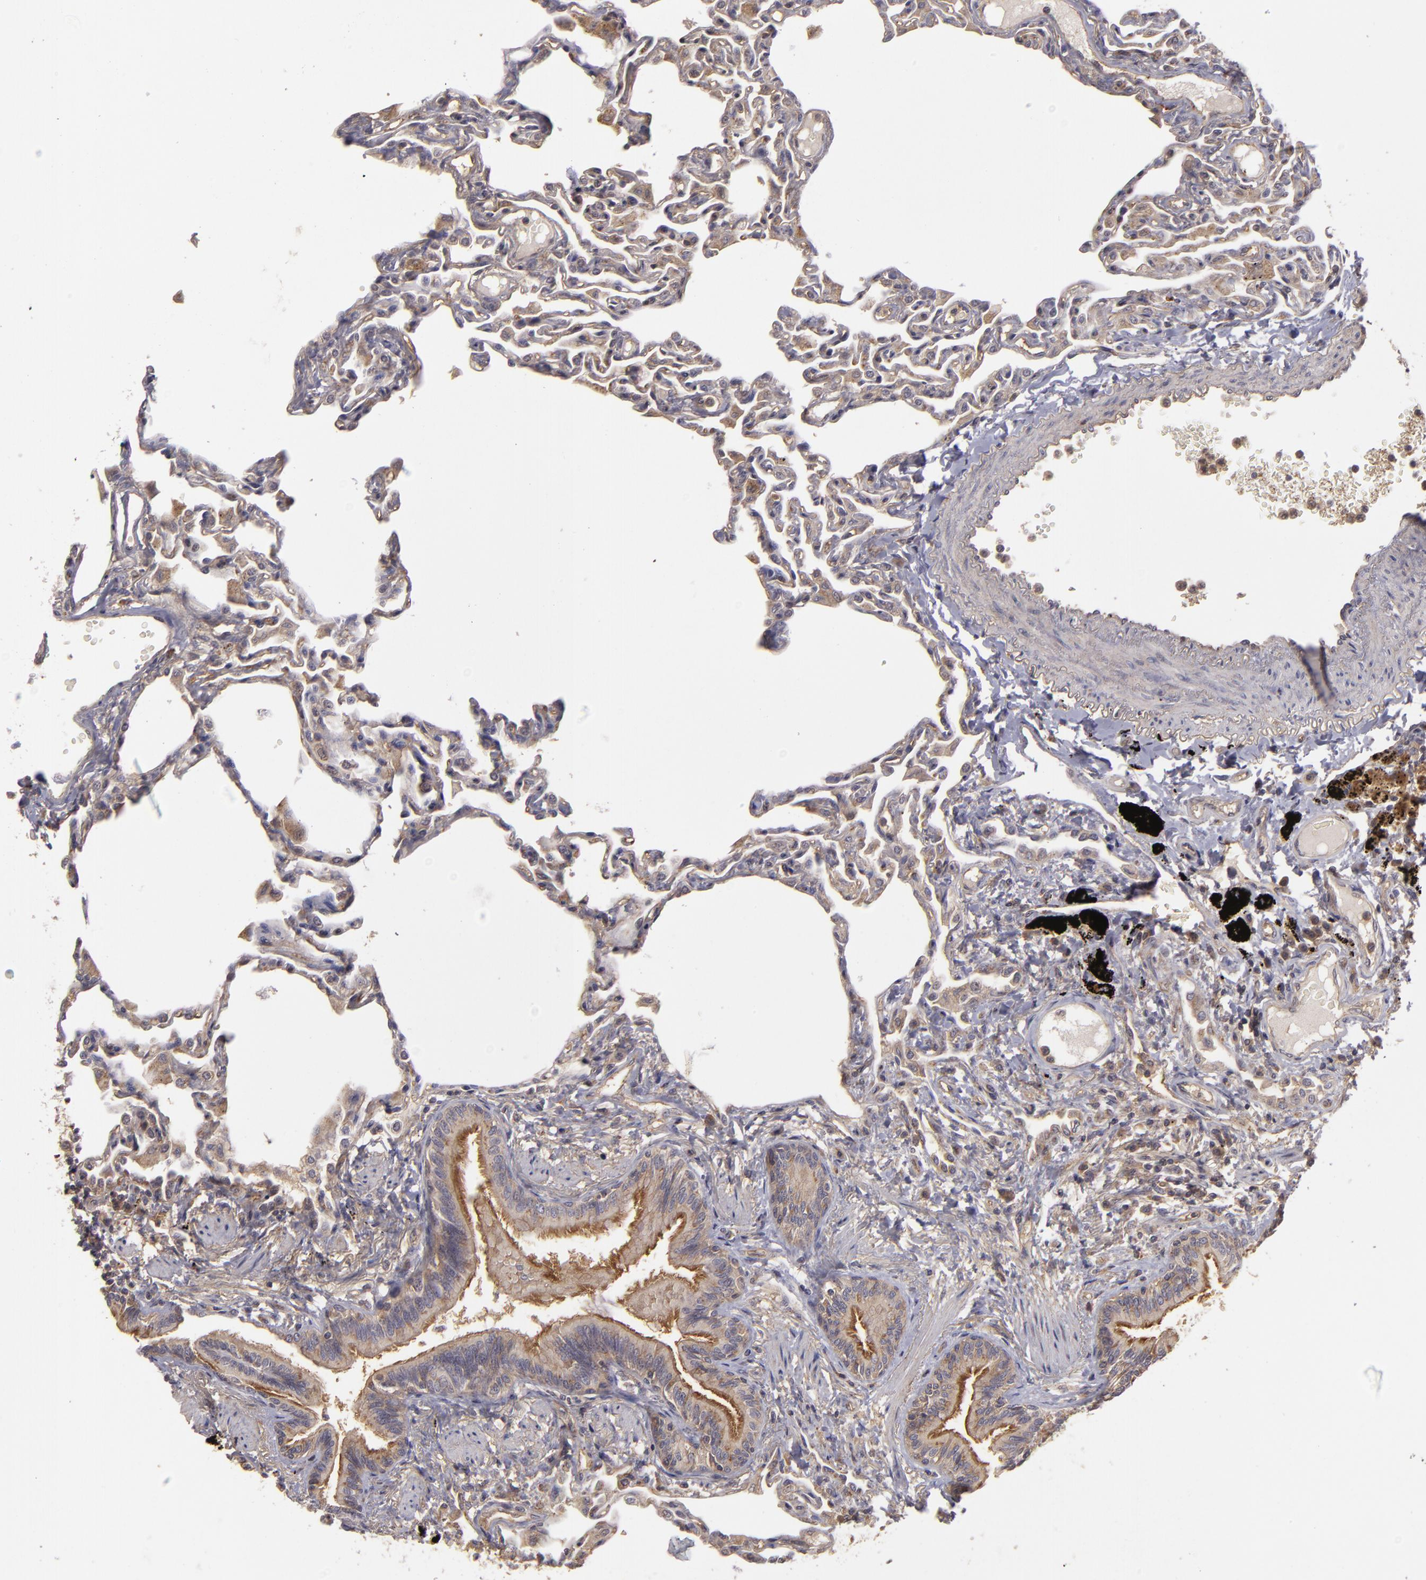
{"staining": {"intensity": "weak", "quantity": ">75%", "location": "cytoplasmic/membranous"}, "tissue": "lung", "cell_type": "Alveolar cells", "image_type": "normal", "snomed": [{"axis": "morphology", "description": "Normal tissue, NOS"}, {"axis": "topography", "description": "Lung"}], "caption": "Benign lung displays weak cytoplasmic/membranous staining in approximately >75% of alveolar cells, visualized by immunohistochemistry.", "gene": "HRAS", "patient": {"sex": "female", "age": 49}}